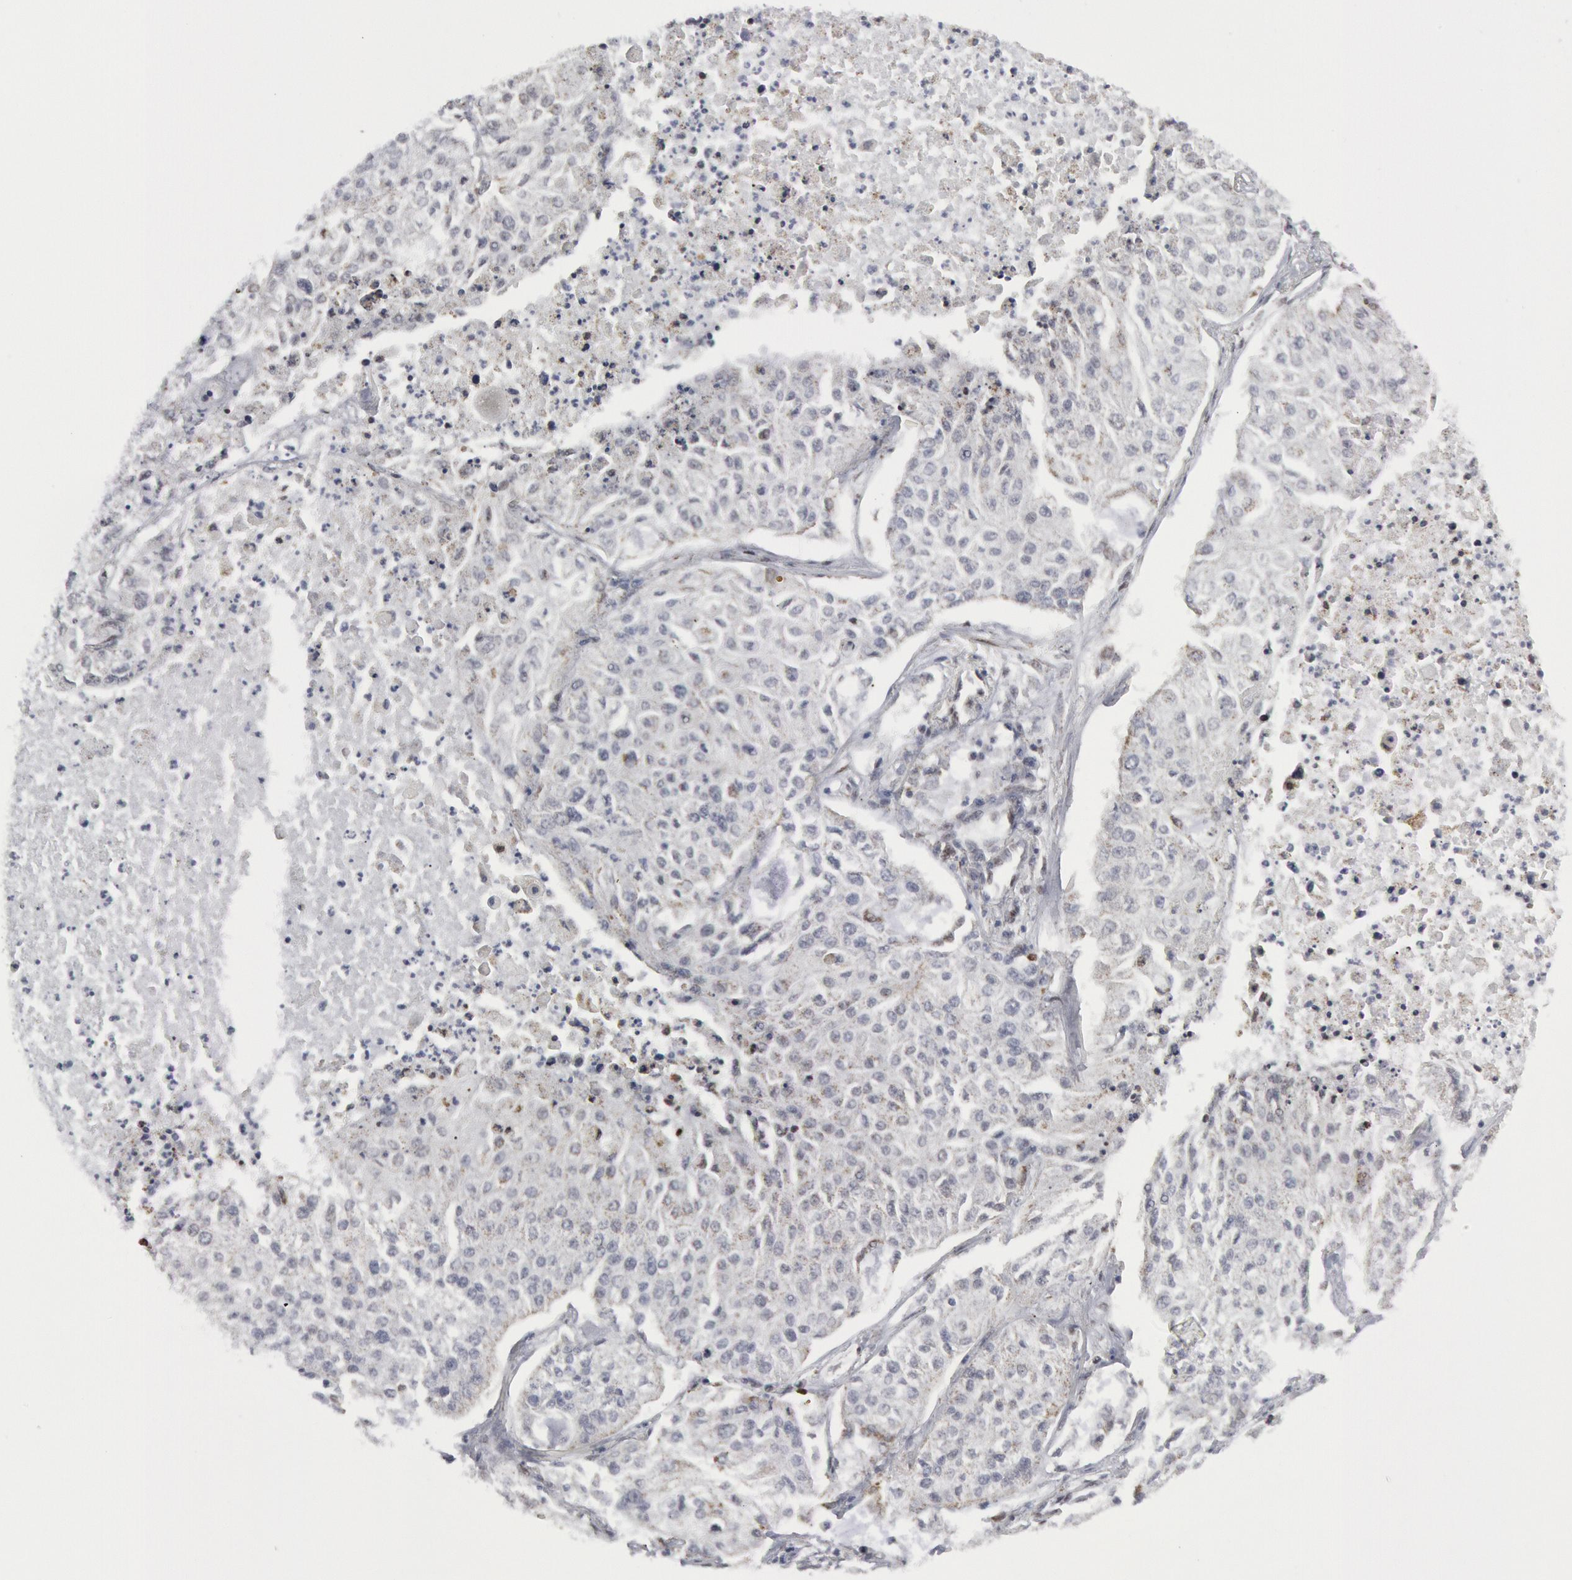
{"staining": {"intensity": "negative", "quantity": "none", "location": "none"}, "tissue": "lung cancer", "cell_type": "Tumor cells", "image_type": "cancer", "snomed": [{"axis": "morphology", "description": "Squamous cell carcinoma, NOS"}, {"axis": "topography", "description": "Lung"}], "caption": "There is no significant expression in tumor cells of squamous cell carcinoma (lung). Brightfield microscopy of IHC stained with DAB (brown) and hematoxylin (blue), captured at high magnification.", "gene": "MECP2", "patient": {"sex": "male", "age": 75}}